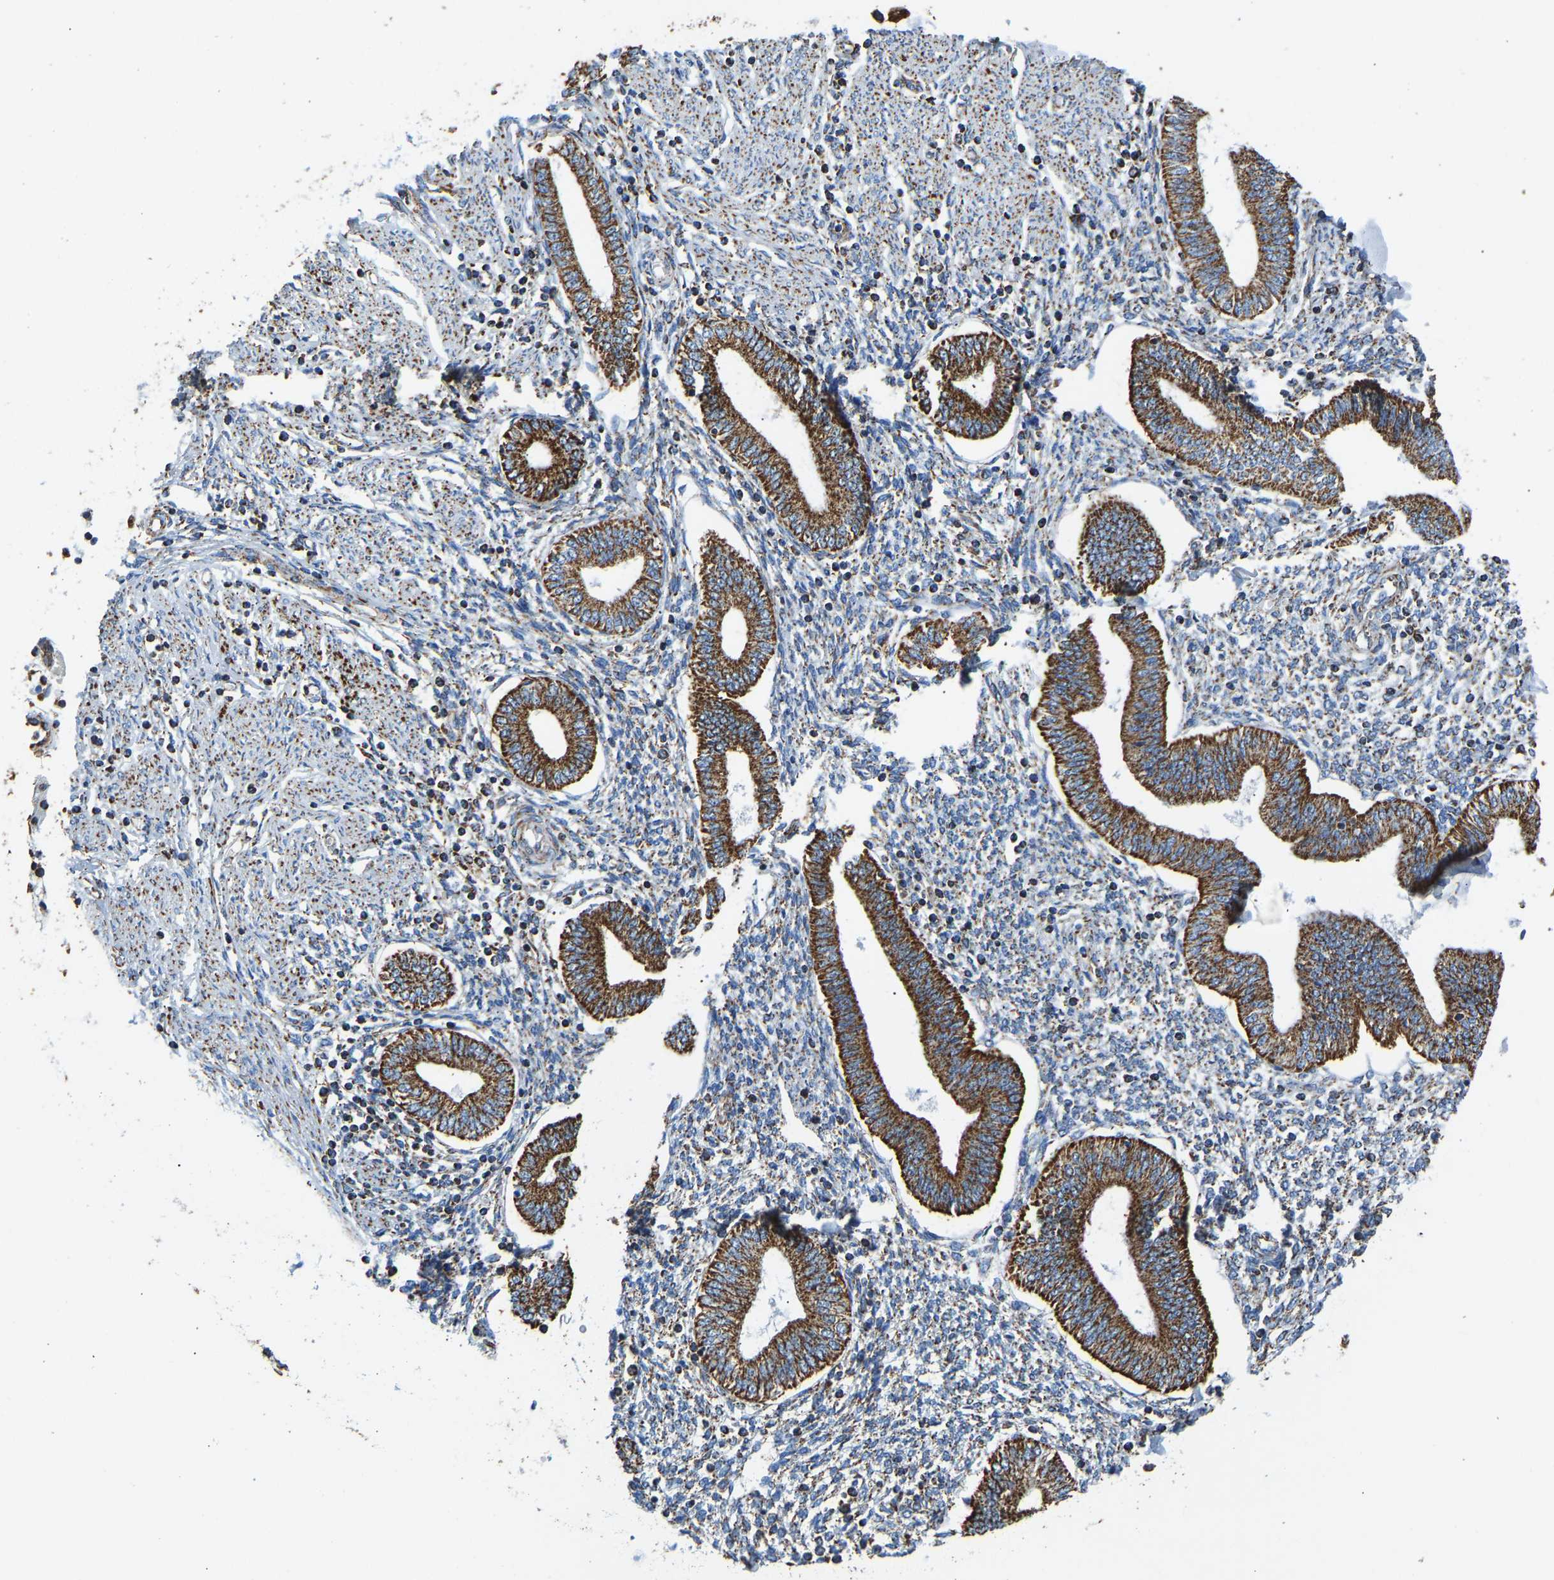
{"staining": {"intensity": "moderate", "quantity": ">75%", "location": "cytoplasmic/membranous"}, "tissue": "endometrium", "cell_type": "Cells in endometrial stroma", "image_type": "normal", "snomed": [{"axis": "morphology", "description": "Normal tissue, NOS"}, {"axis": "topography", "description": "Endometrium"}], "caption": "Cells in endometrial stroma reveal medium levels of moderate cytoplasmic/membranous positivity in about >75% of cells in unremarkable endometrium.", "gene": "IRX6", "patient": {"sex": "female", "age": 50}}